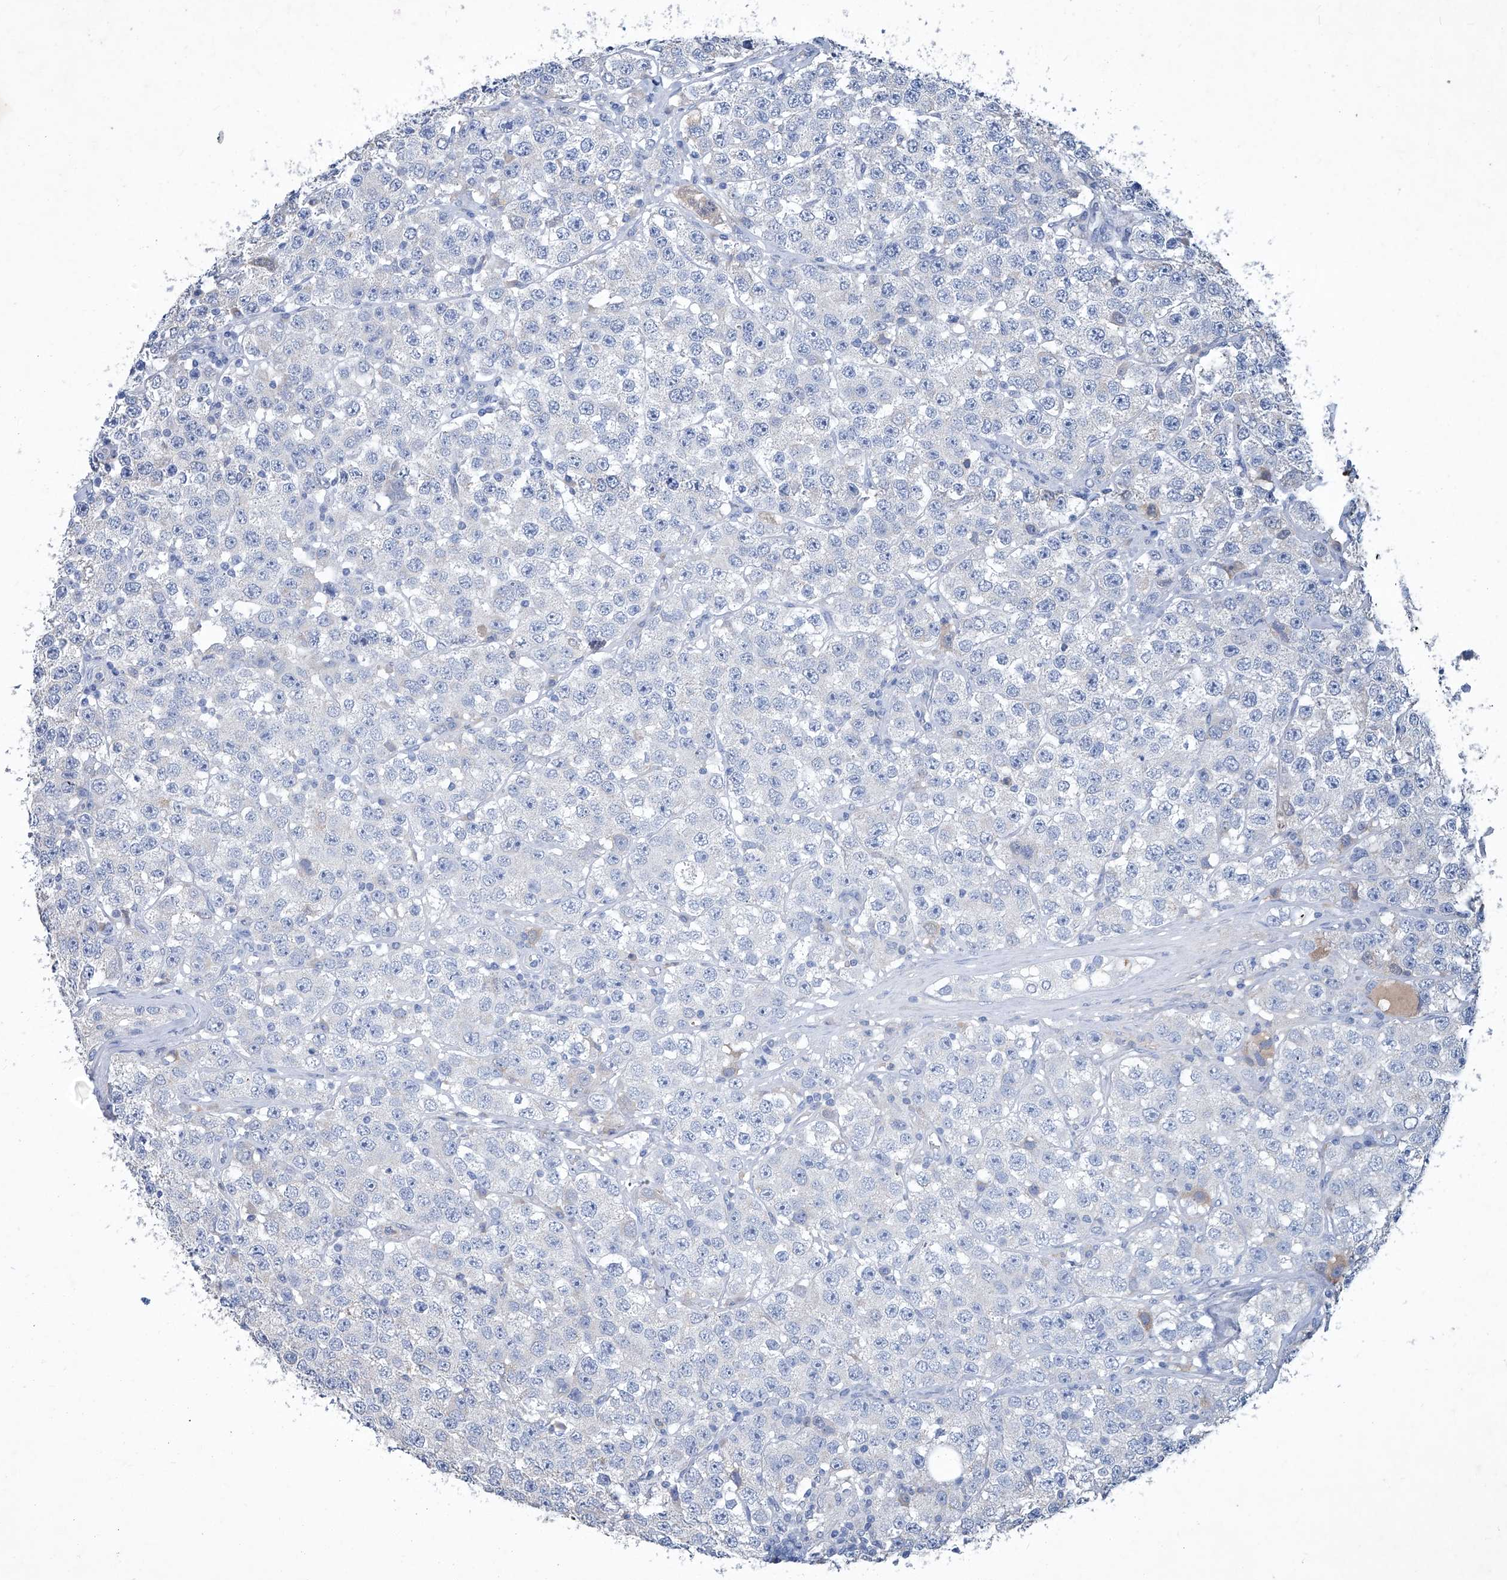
{"staining": {"intensity": "negative", "quantity": "none", "location": "none"}, "tissue": "testis cancer", "cell_type": "Tumor cells", "image_type": "cancer", "snomed": [{"axis": "morphology", "description": "Seminoma, NOS"}, {"axis": "topography", "description": "Testis"}], "caption": "A high-resolution micrograph shows IHC staining of seminoma (testis), which reveals no significant staining in tumor cells. The staining is performed using DAB (3,3'-diaminobenzidine) brown chromogen with nuclei counter-stained in using hematoxylin.", "gene": "MTARC1", "patient": {"sex": "male", "age": 28}}